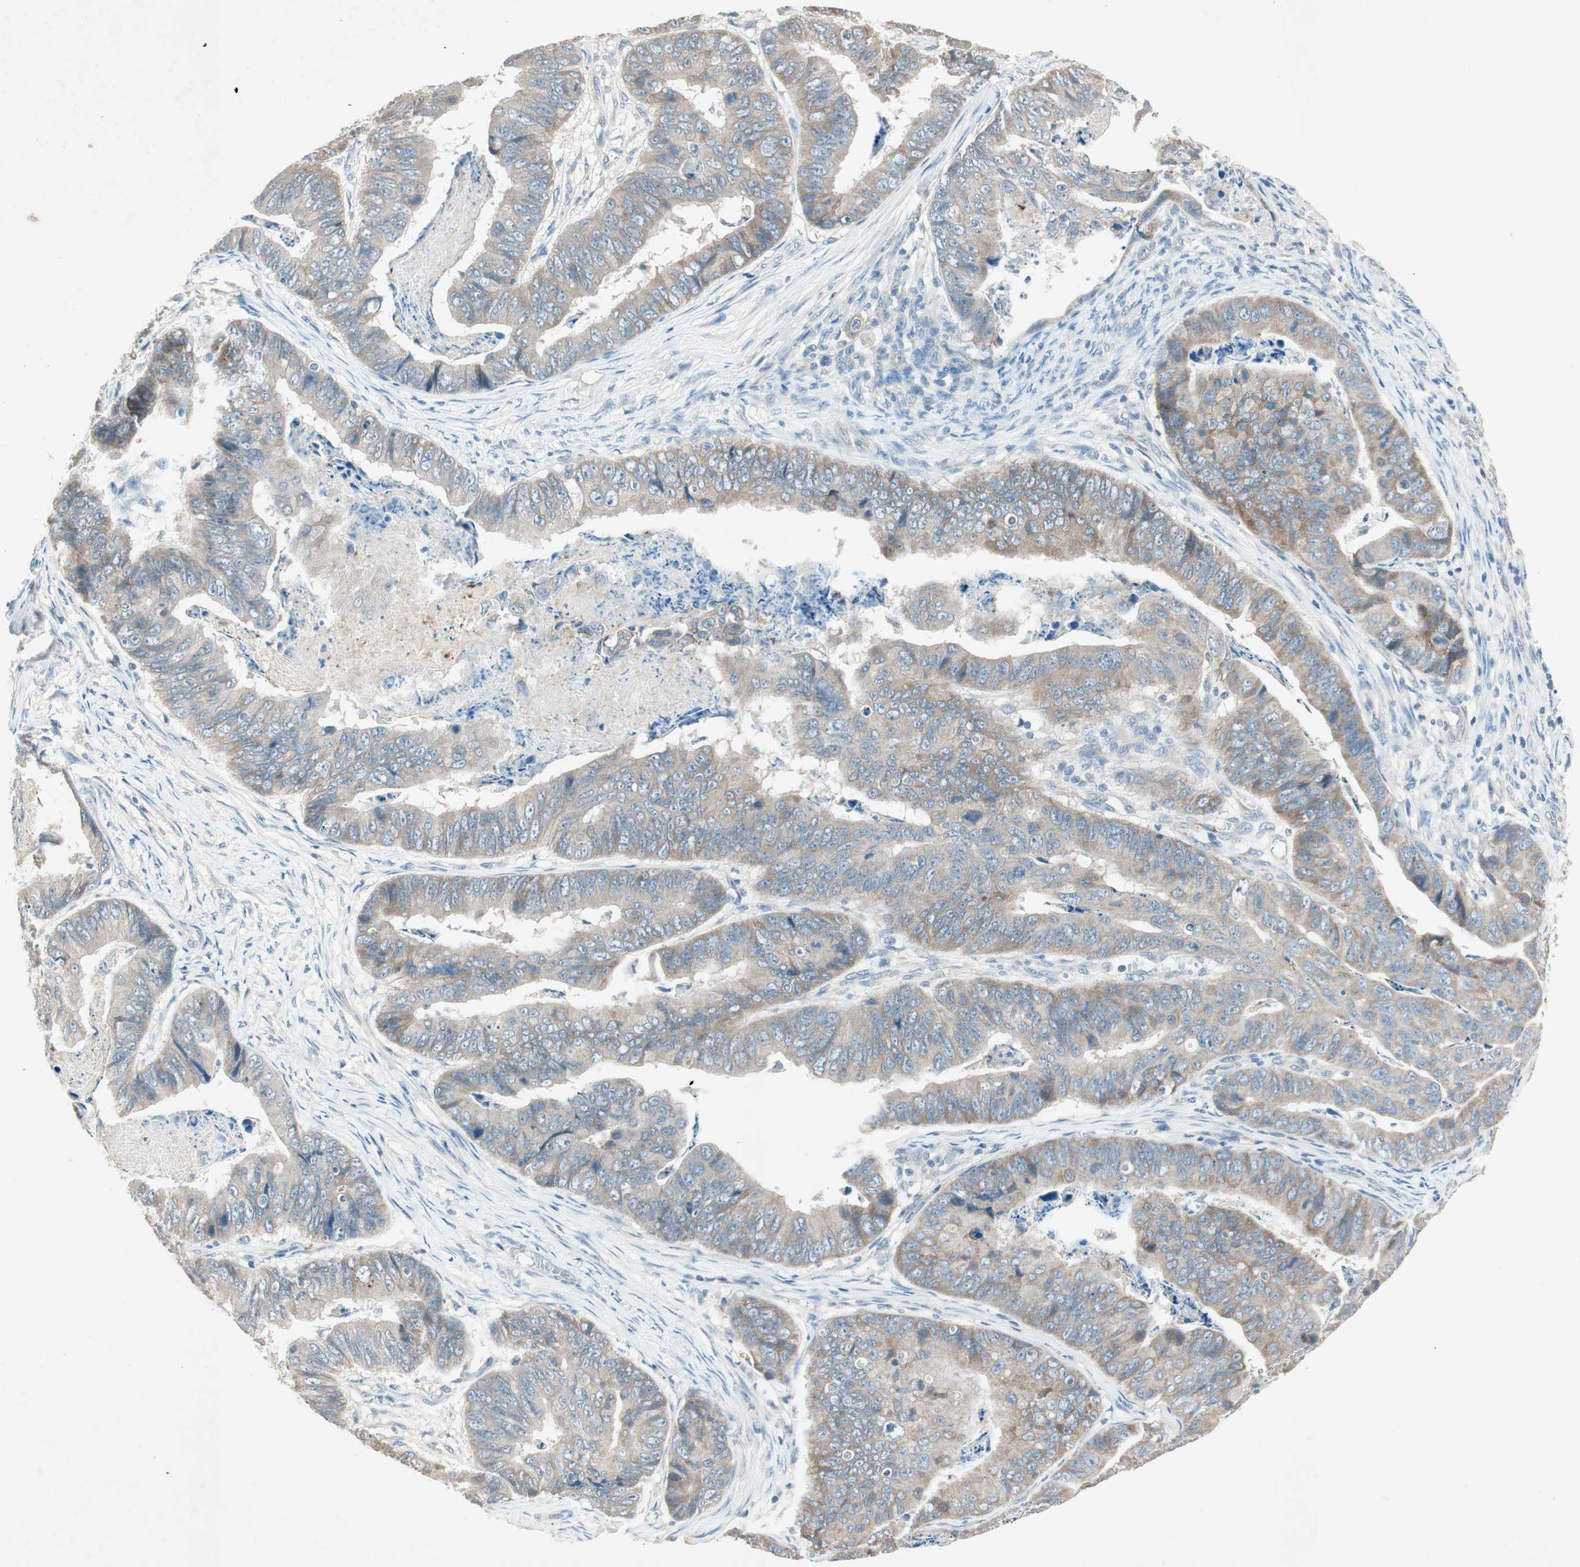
{"staining": {"intensity": "weak", "quantity": ">75%", "location": "cytoplasmic/membranous"}, "tissue": "stomach cancer", "cell_type": "Tumor cells", "image_type": "cancer", "snomed": [{"axis": "morphology", "description": "Adenocarcinoma, NOS"}, {"axis": "topography", "description": "Stomach, lower"}], "caption": "Immunohistochemistry staining of stomach cancer (adenocarcinoma), which displays low levels of weak cytoplasmic/membranous positivity in approximately >75% of tumor cells indicating weak cytoplasmic/membranous protein staining. The staining was performed using DAB (brown) for protein detection and nuclei were counterstained in hematoxylin (blue).", "gene": "NKAIN1", "patient": {"sex": "male", "age": 77}}